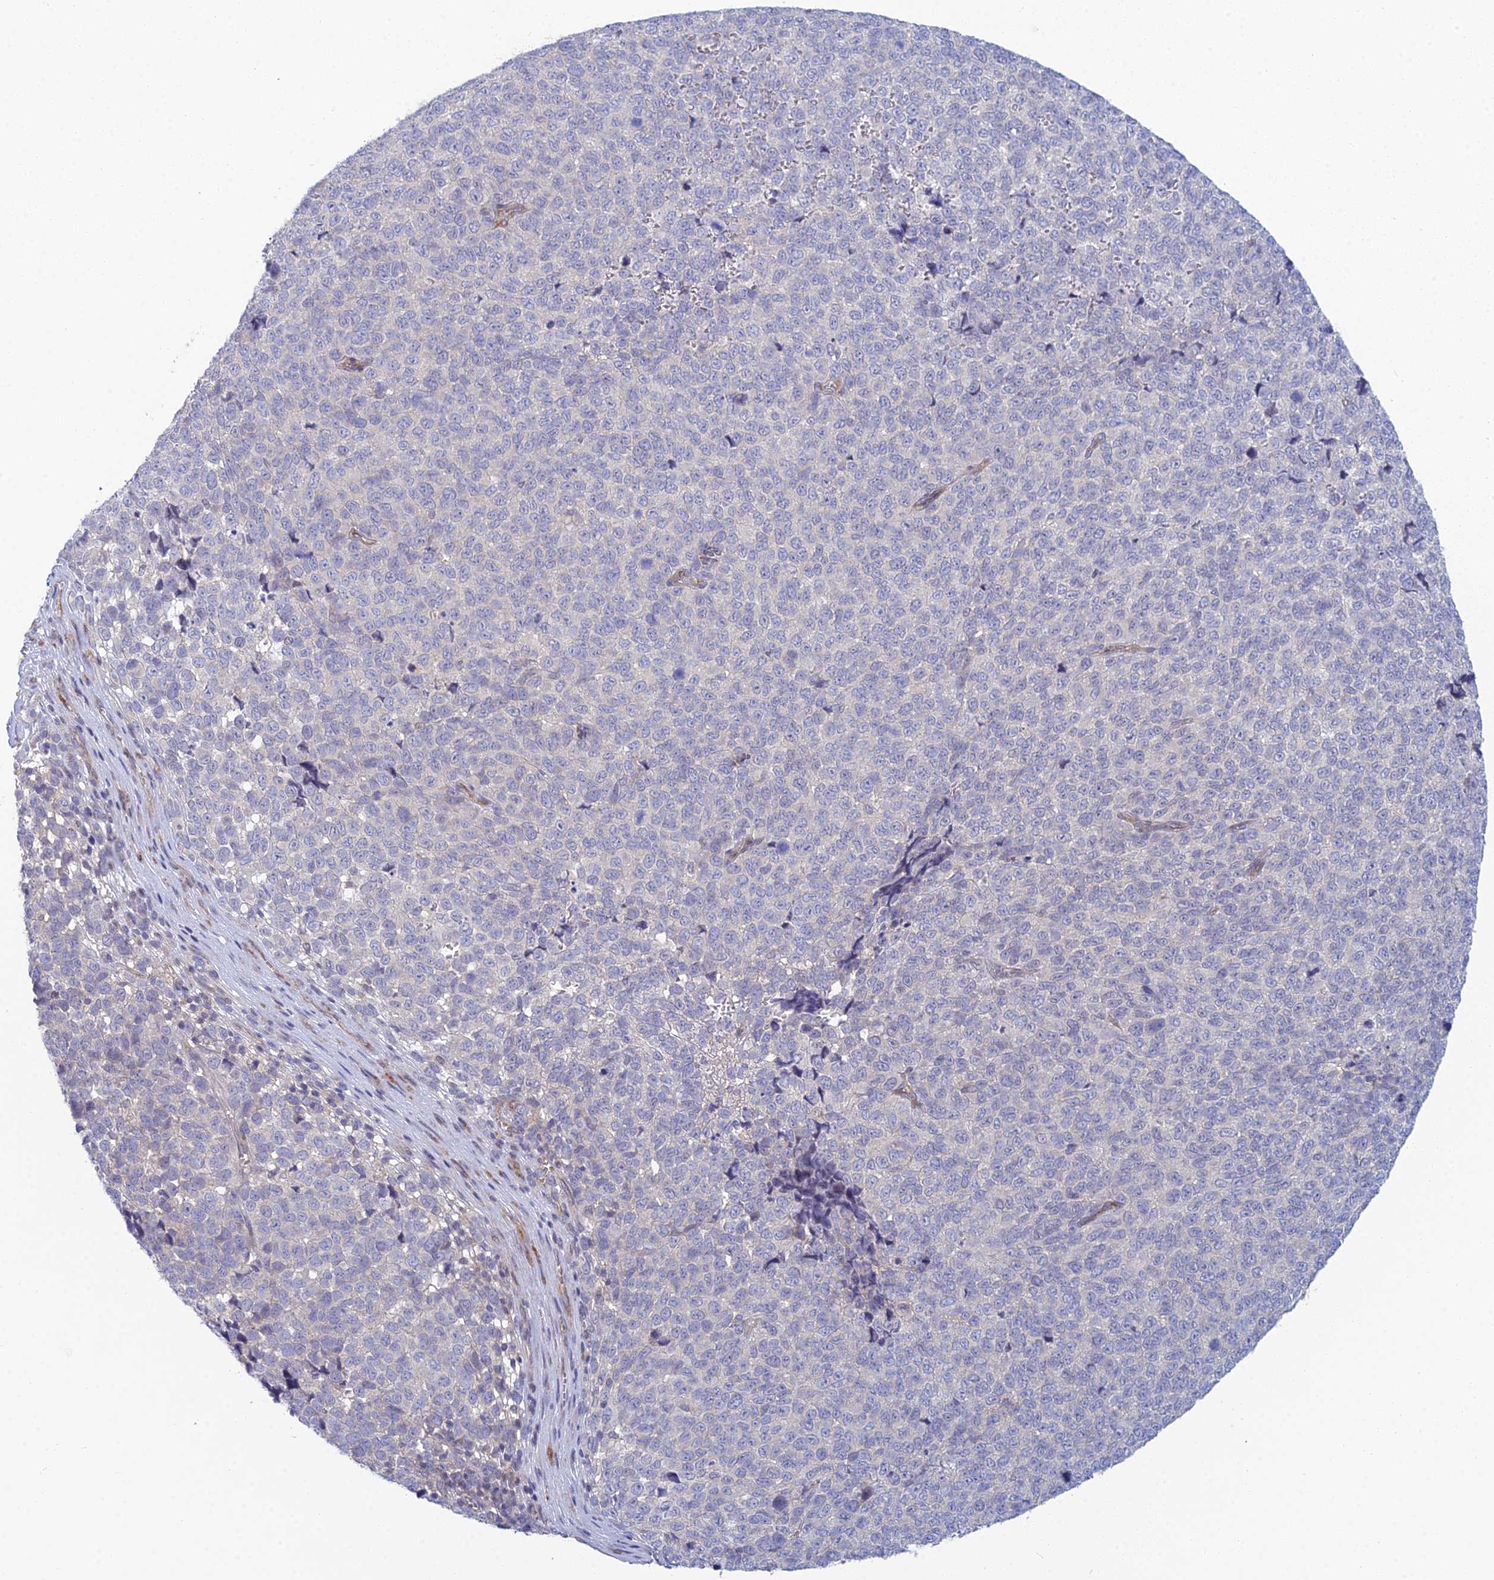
{"staining": {"intensity": "negative", "quantity": "none", "location": "none"}, "tissue": "melanoma", "cell_type": "Tumor cells", "image_type": "cancer", "snomed": [{"axis": "morphology", "description": "Malignant melanoma, NOS"}, {"axis": "topography", "description": "Nose, NOS"}], "caption": "This photomicrograph is of melanoma stained with immunohistochemistry (IHC) to label a protein in brown with the nuclei are counter-stained blue. There is no staining in tumor cells.", "gene": "METTL26", "patient": {"sex": "female", "age": 48}}